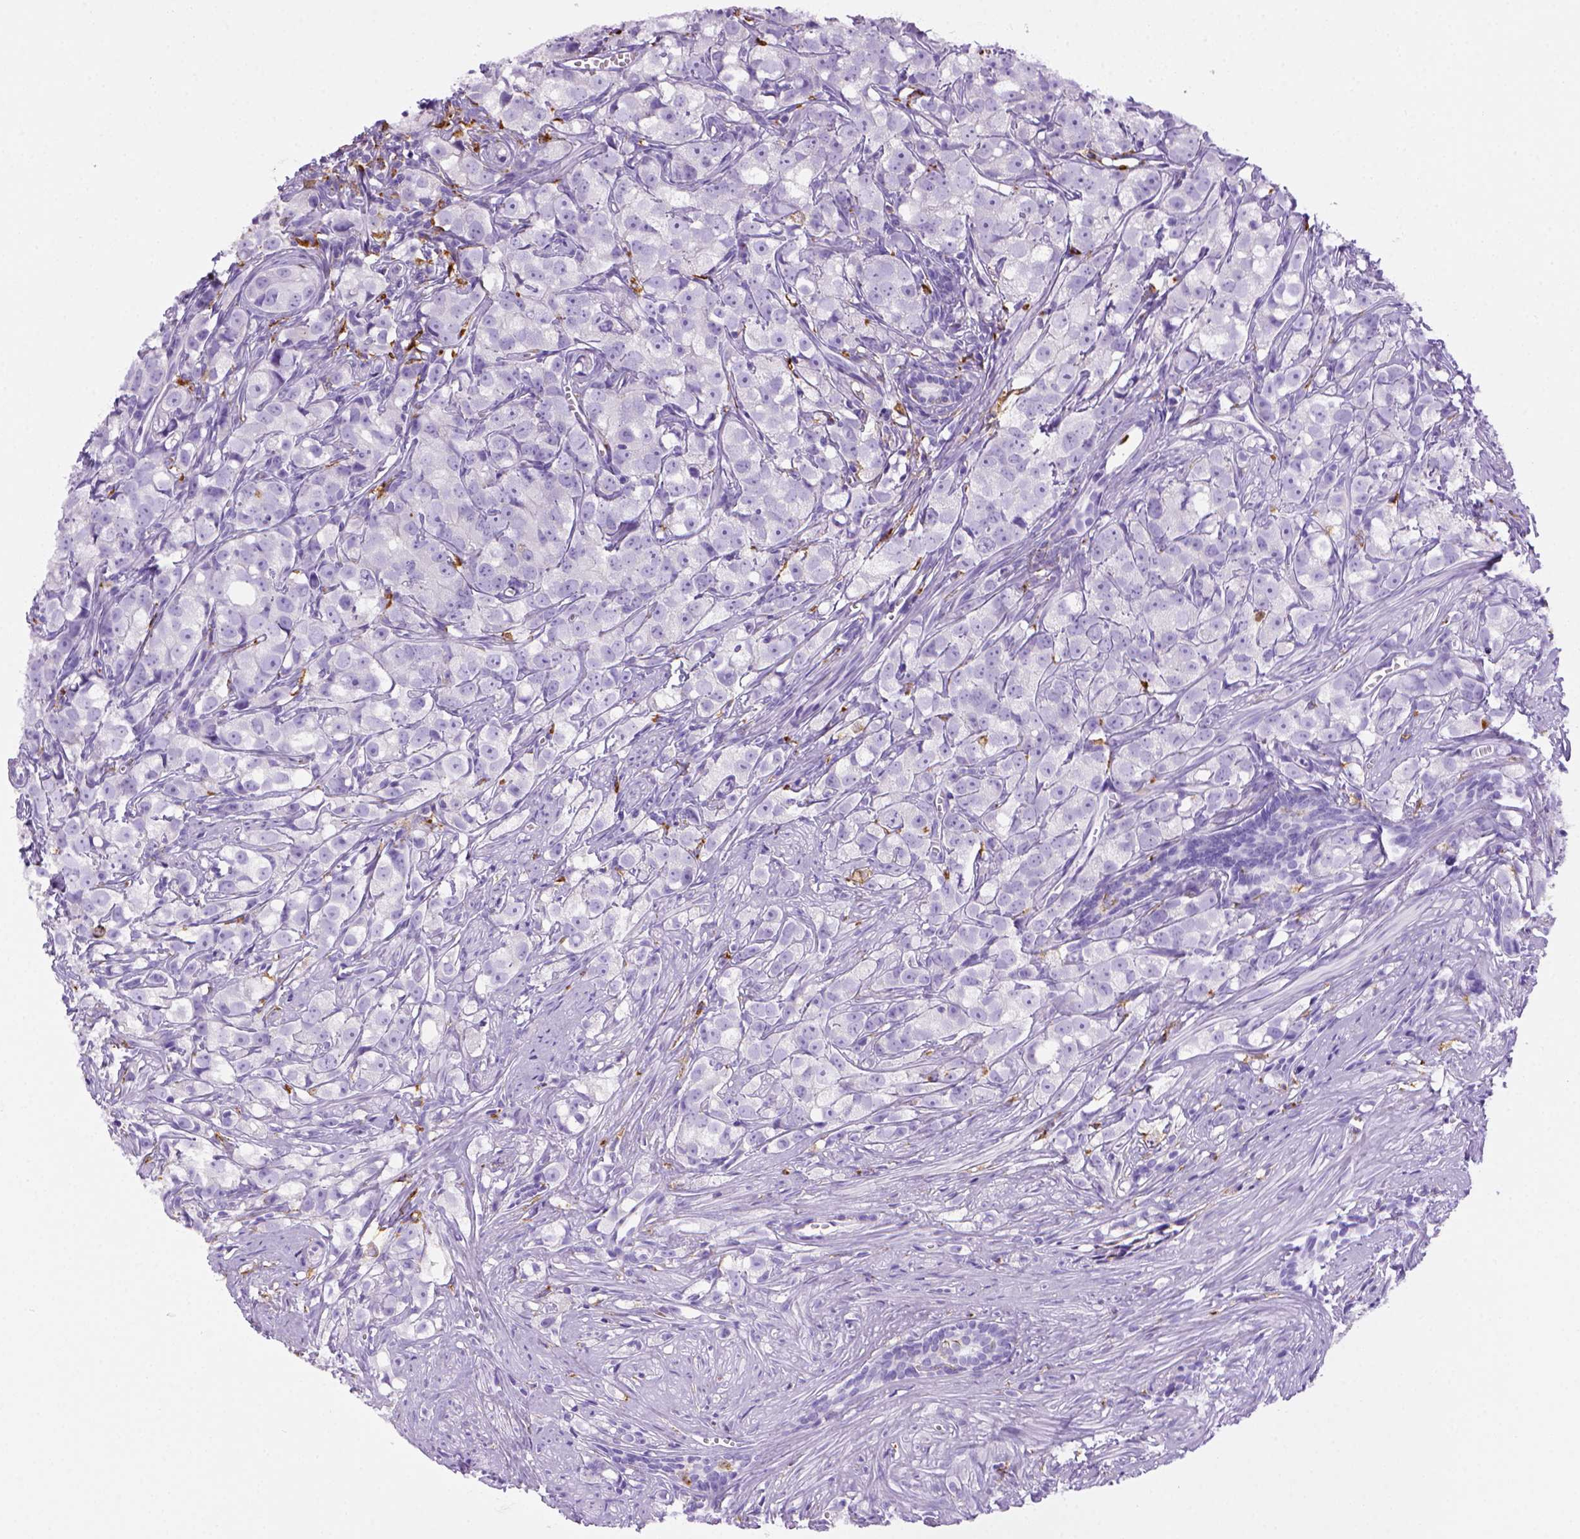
{"staining": {"intensity": "negative", "quantity": "none", "location": "none"}, "tissue": "prostate cancer", "cell_type": "Tumor cells", "image_type": "cancer", "snomed": [{"axis": "morphology", "description": "Adenocarcinoma, High grade"}, {"axis": "topography", "description": "Prostate"}], "caption": "Histopathology image shows no significant protein staining in tumor cells of prostate adenocarcinoma (high-grade). (Brightfield microscopy of DAB (3,3'-diaminobenzidine) immunohistochemistry (IHC) at high magnification).", "gene": "CD68", "patient": {"sex": "male", "age": 68}}